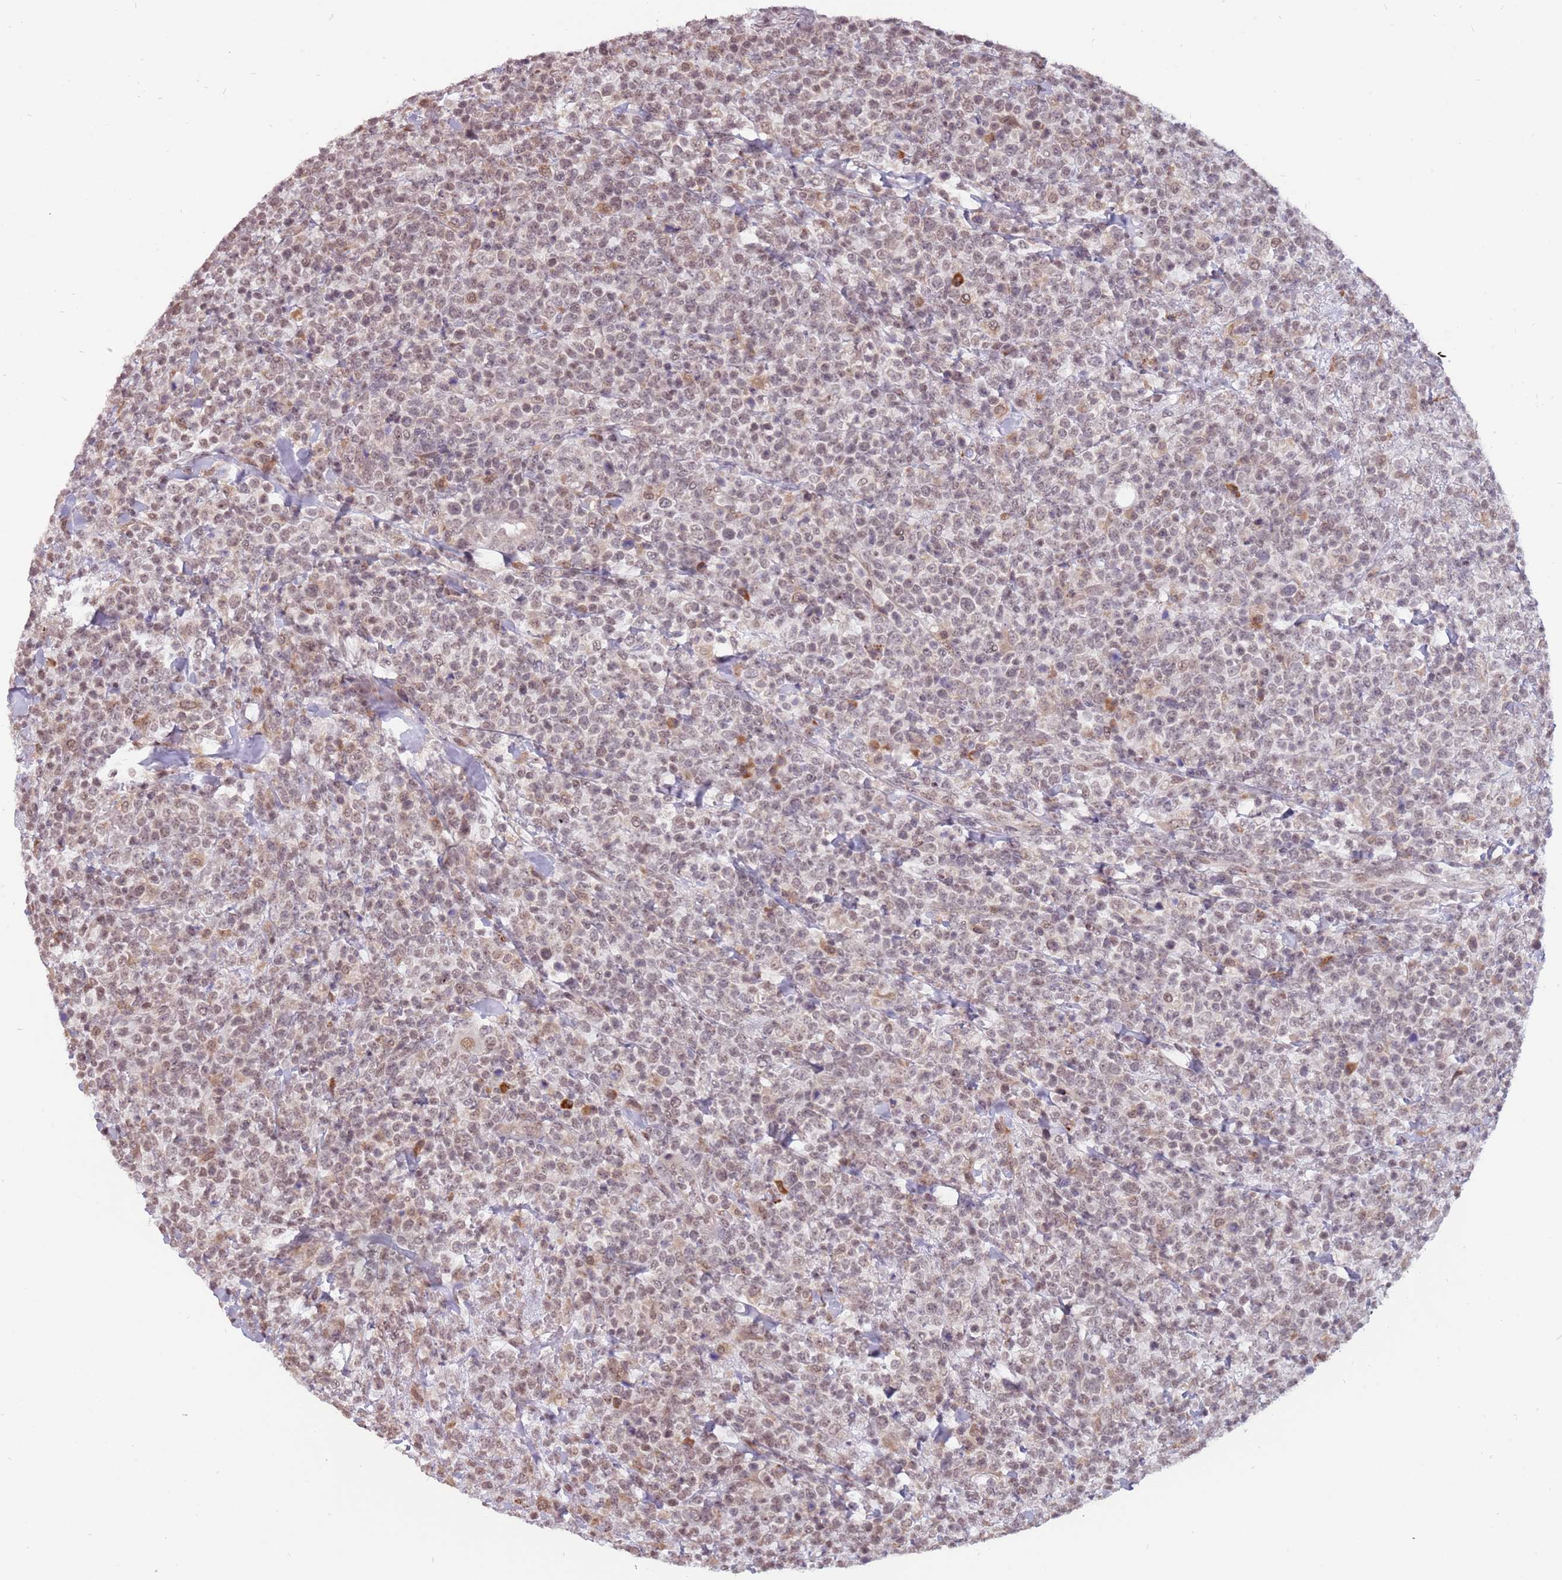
{"staining": {"intensity": "moderate", "quantity": ">75%", "location": "nuclear"}, "tissue": "lymphoma", "cell_type": "Tumor cells", "image_type": "cancer", "snomed": [{"axis": "morphology", "description": "Malignant lymphoma, non-Hodgkin's type, High grade"}, {"axis": "topography", "description": "Colon"}], "caption": "DAB (3,3'-diaminobenzidine) immunohistochemical staining of lymphoma exhibits moderate nuclear protein expression in about >75% of tumor cells. Using DAB (3,3'-diaminobenzidine) (brown) and hematoxylin (blue) stains, captured at high magnification using brightfield microscopy.", "gene": "BARD1", "patient": {"sex": "female", "age": 53}}